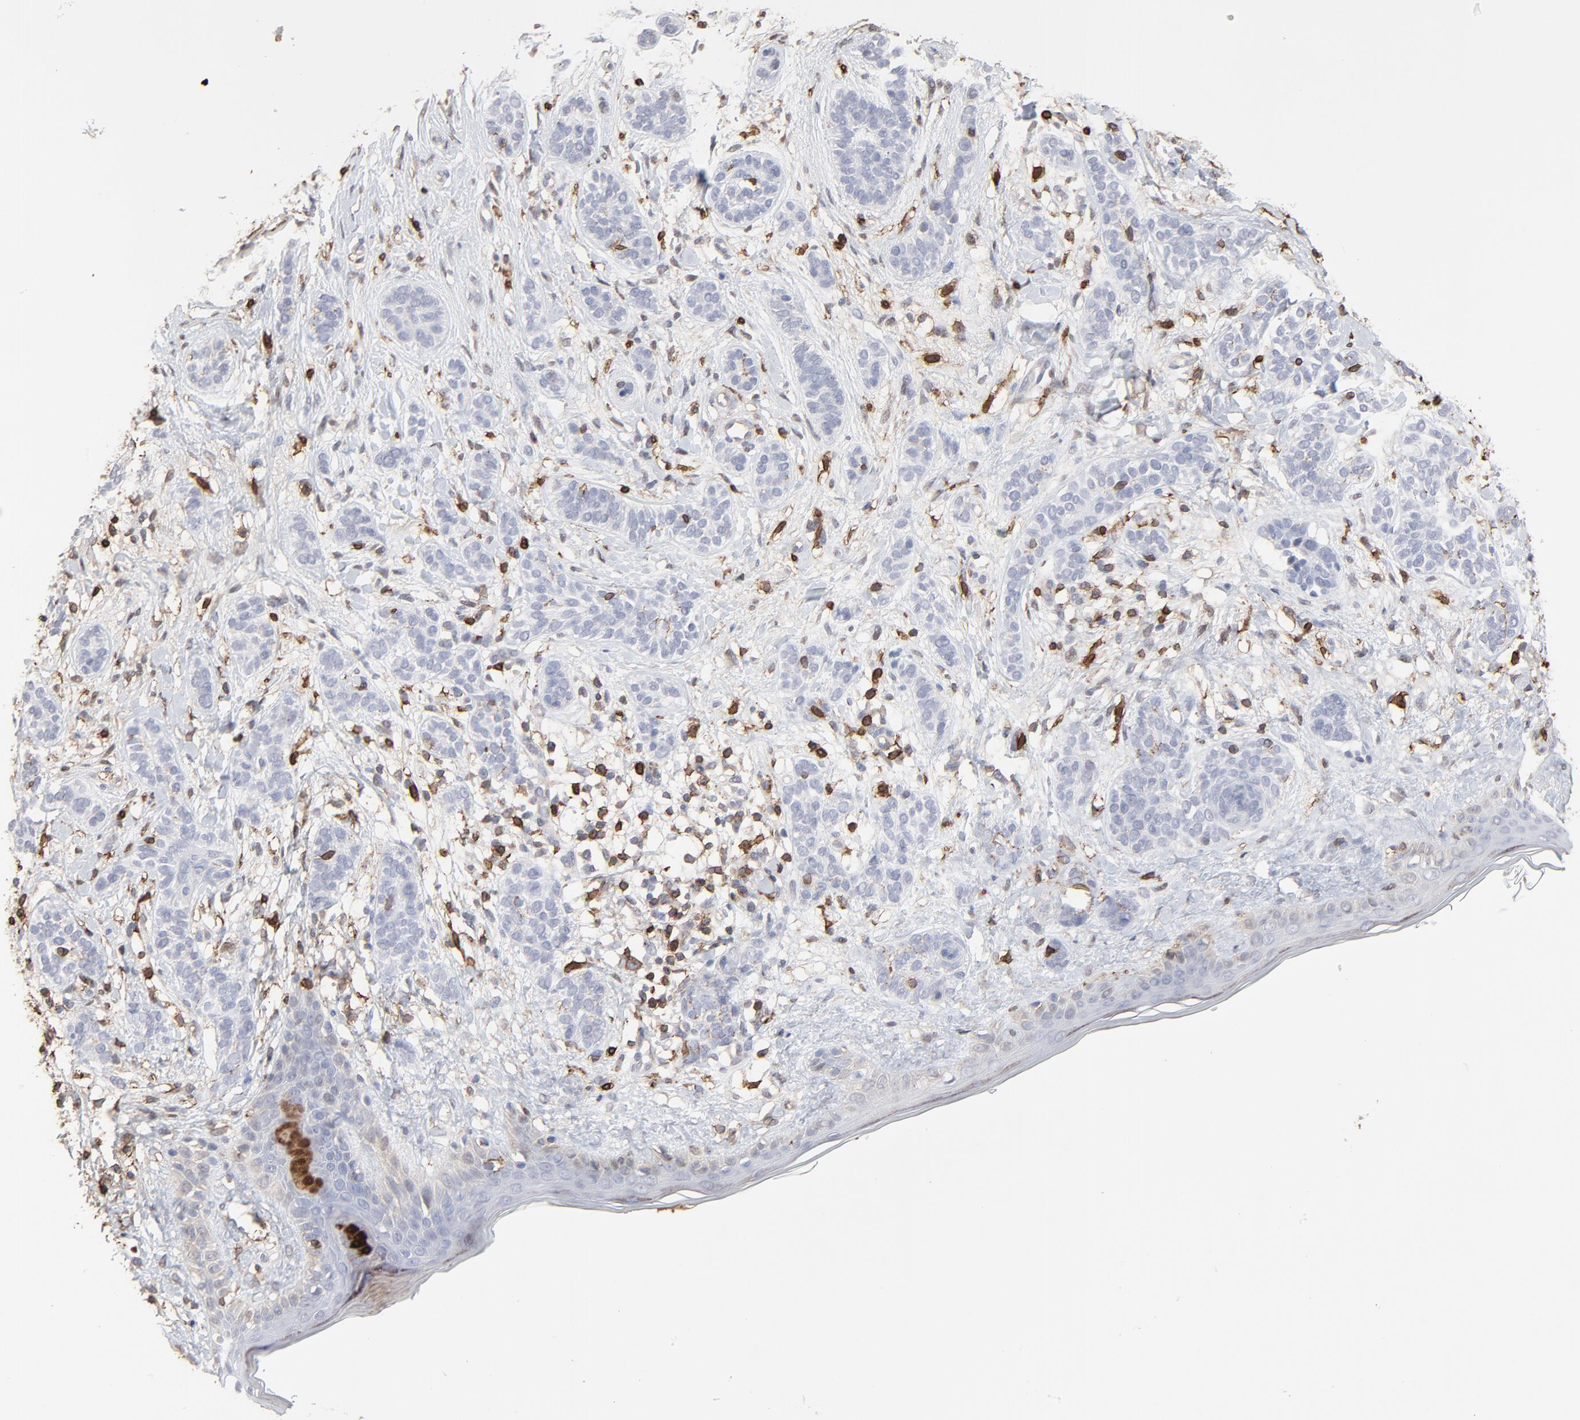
{"staining": {"intensity": "moderate", "quantity": "<25%", "location": "cytoplasmic/membranous,nuclear"}, "tissue": "skin cancer", "cell_type": "Tumor cells", "image_type": "cancer", "snomed": [{"axis": "morphology", "description": "Normal tissue, NOS"}, {"axis": "morphology", "description": "Basal cell carcinoma"}, {"axis": "topography", "description": "Skin"}], "caption": "Protein staining by IHC displays moderate cytoplasmic/membranous and nuclear staining in about <25% of tumor cells in skin cancer.", "gene": "SLC6A14", "patient": {"sex": "male", "age": 63}}